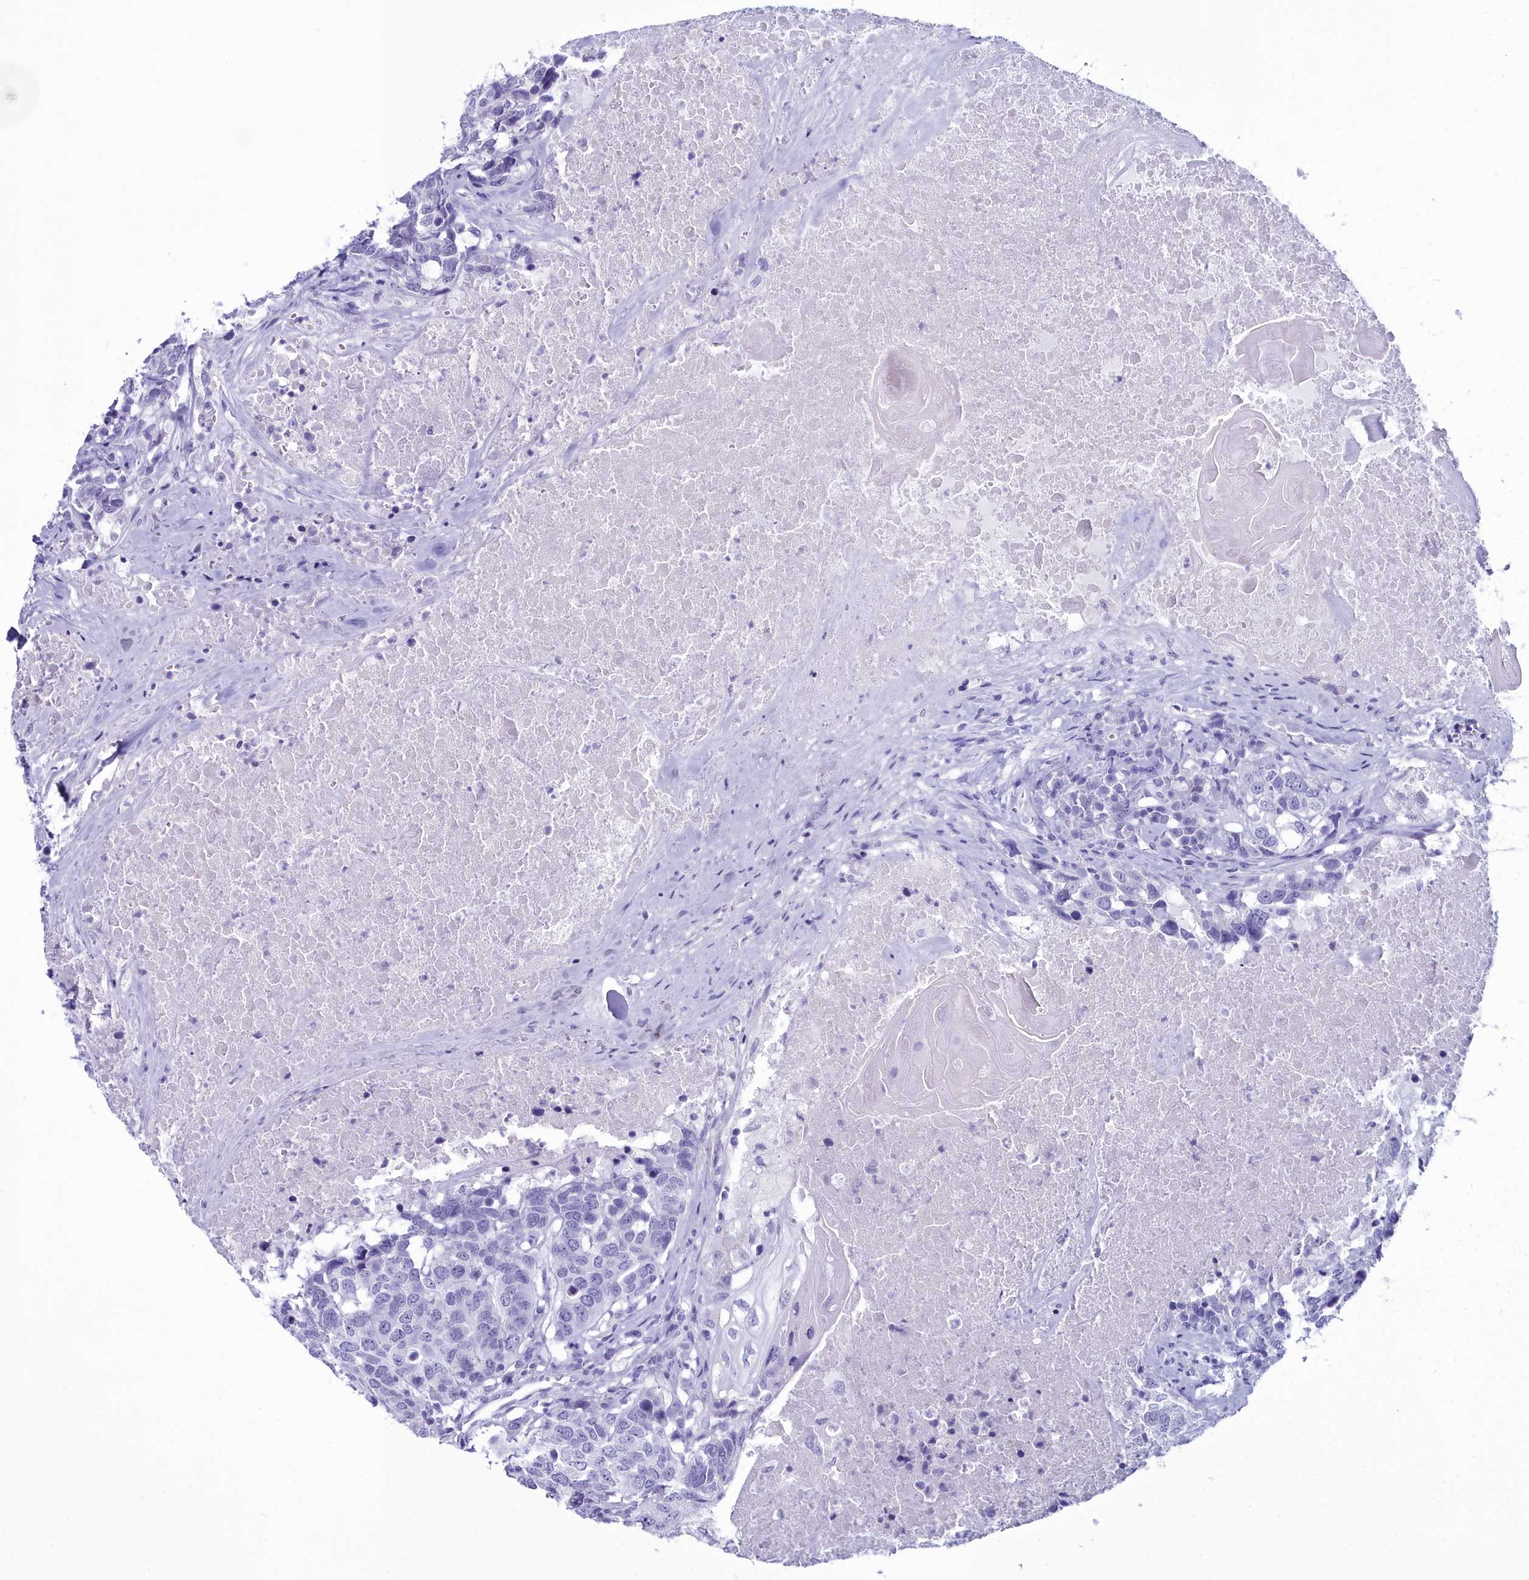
{"staining": {"intensity": "negative", "quantity": "none", "location": "none"}, "tissue": "head and neck cancer", "cell_type": "Tumor cells", "image_type": "cancer", "snomed": [{"axis": "morphology", "description": "Squamous cell carcinoma, NOS"}, {"axis": "topography", "description": "Head-Neck"}], "caption": "A photomicrograph of human squamous cell carcinoma (head and neck) is negative for staining in tumor cells.", "gene": "MAP6", "patient": {"sex": "male", "age": 66}}